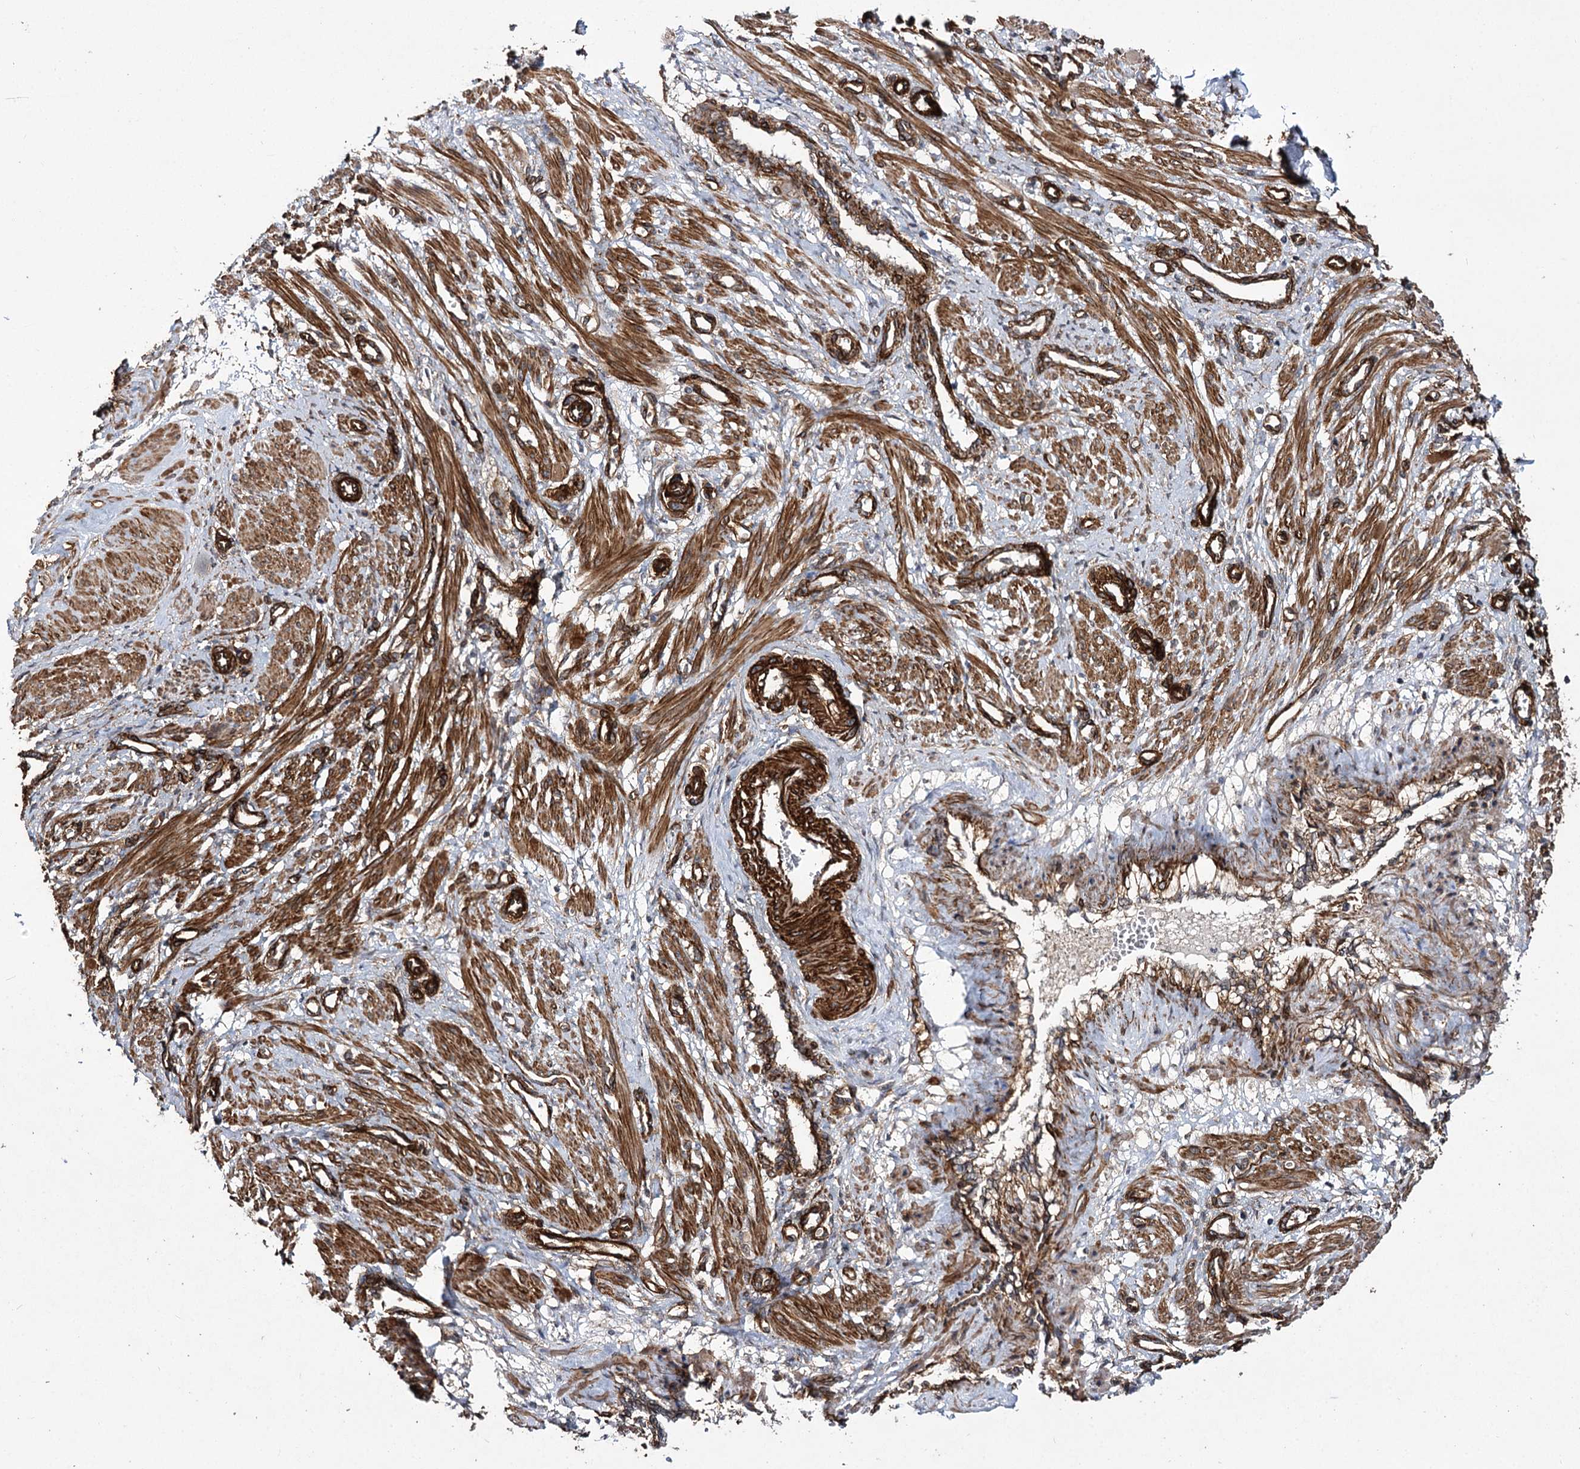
{"staining": {"intensity": "strong", "quantity": ">75%", "location": "cytoplasmic/membranous"}, "tissue": "smooth muscle", "cell_type": "Smooth muscle cells", "image_type": "normal", "snomed": [{"axis": "morphology", "description": "Normal tissue, NOS"}, {"axis": "topography", "description": "Endometrium"}], "caption": "Immunohistochemistry (IHC) image of unremarkable human smooth muscle stained for a protein (brown), which reveals high levels of strong cytoplasmic/membranous staining in approximately >75% of smooth muscle cells.", "gene": "MYO1C", "patient": {"sex": "female", "age": 33}}